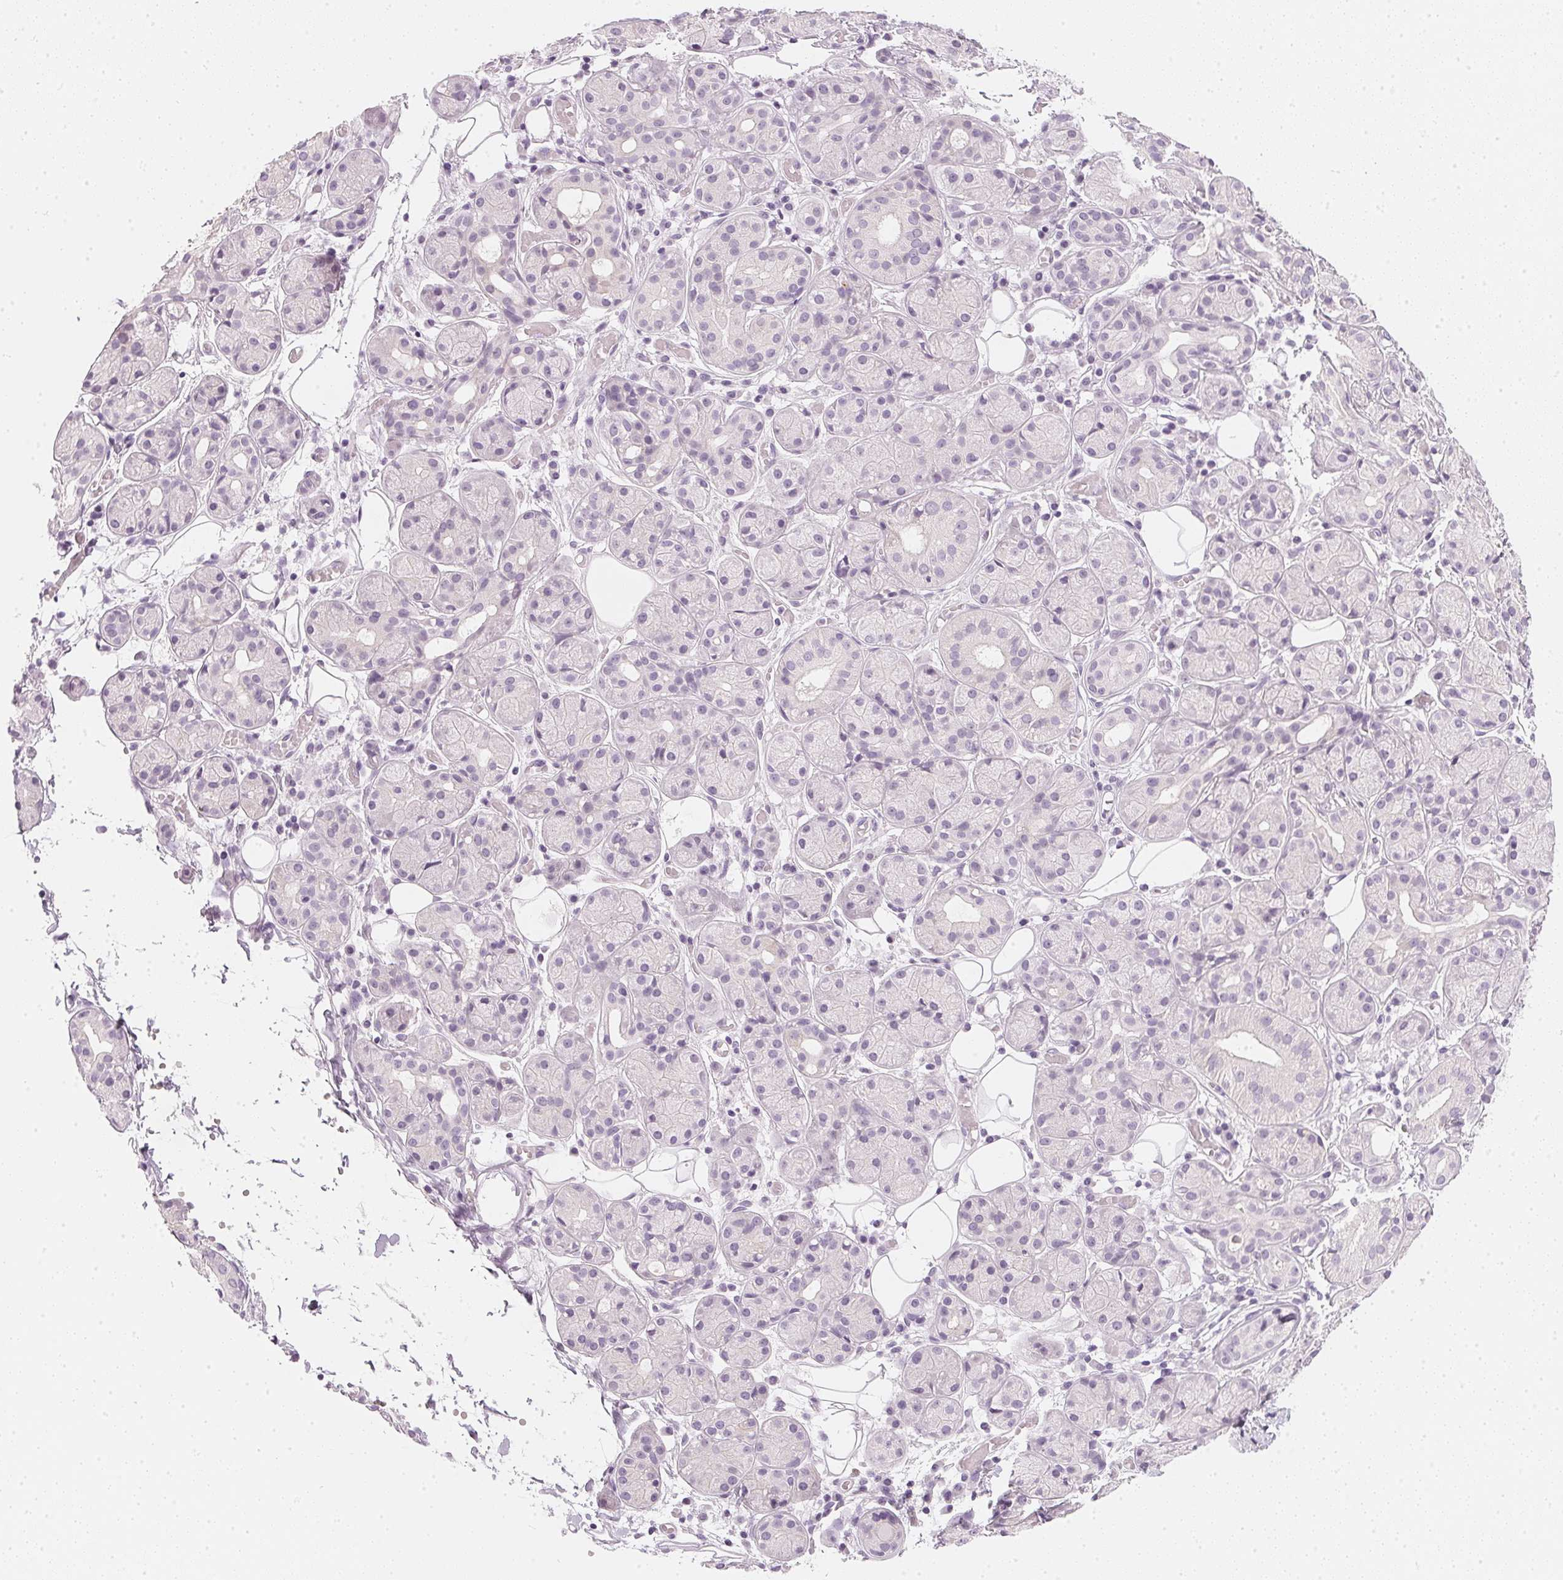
{"staining": {"intensity": "negative", "quantity": "none", "location": "none"}, "tissue": "salivary gland", "cell_type": "Glandular cells", "image_type": "normal", "snomed": [{"axis": "morphology", "description": "Normal tissue, NOS"}, {"axis": "topography", "description": "Salivary gland"}, {"axis": "topography", "description": "Peripheral nerve tissue"}], "caption": "Protein analysis of benign salivary gland exhibits no significant expression in glandular cells.", "gene": "CHST4", "patient": {"sex": "male", "age": 71}}